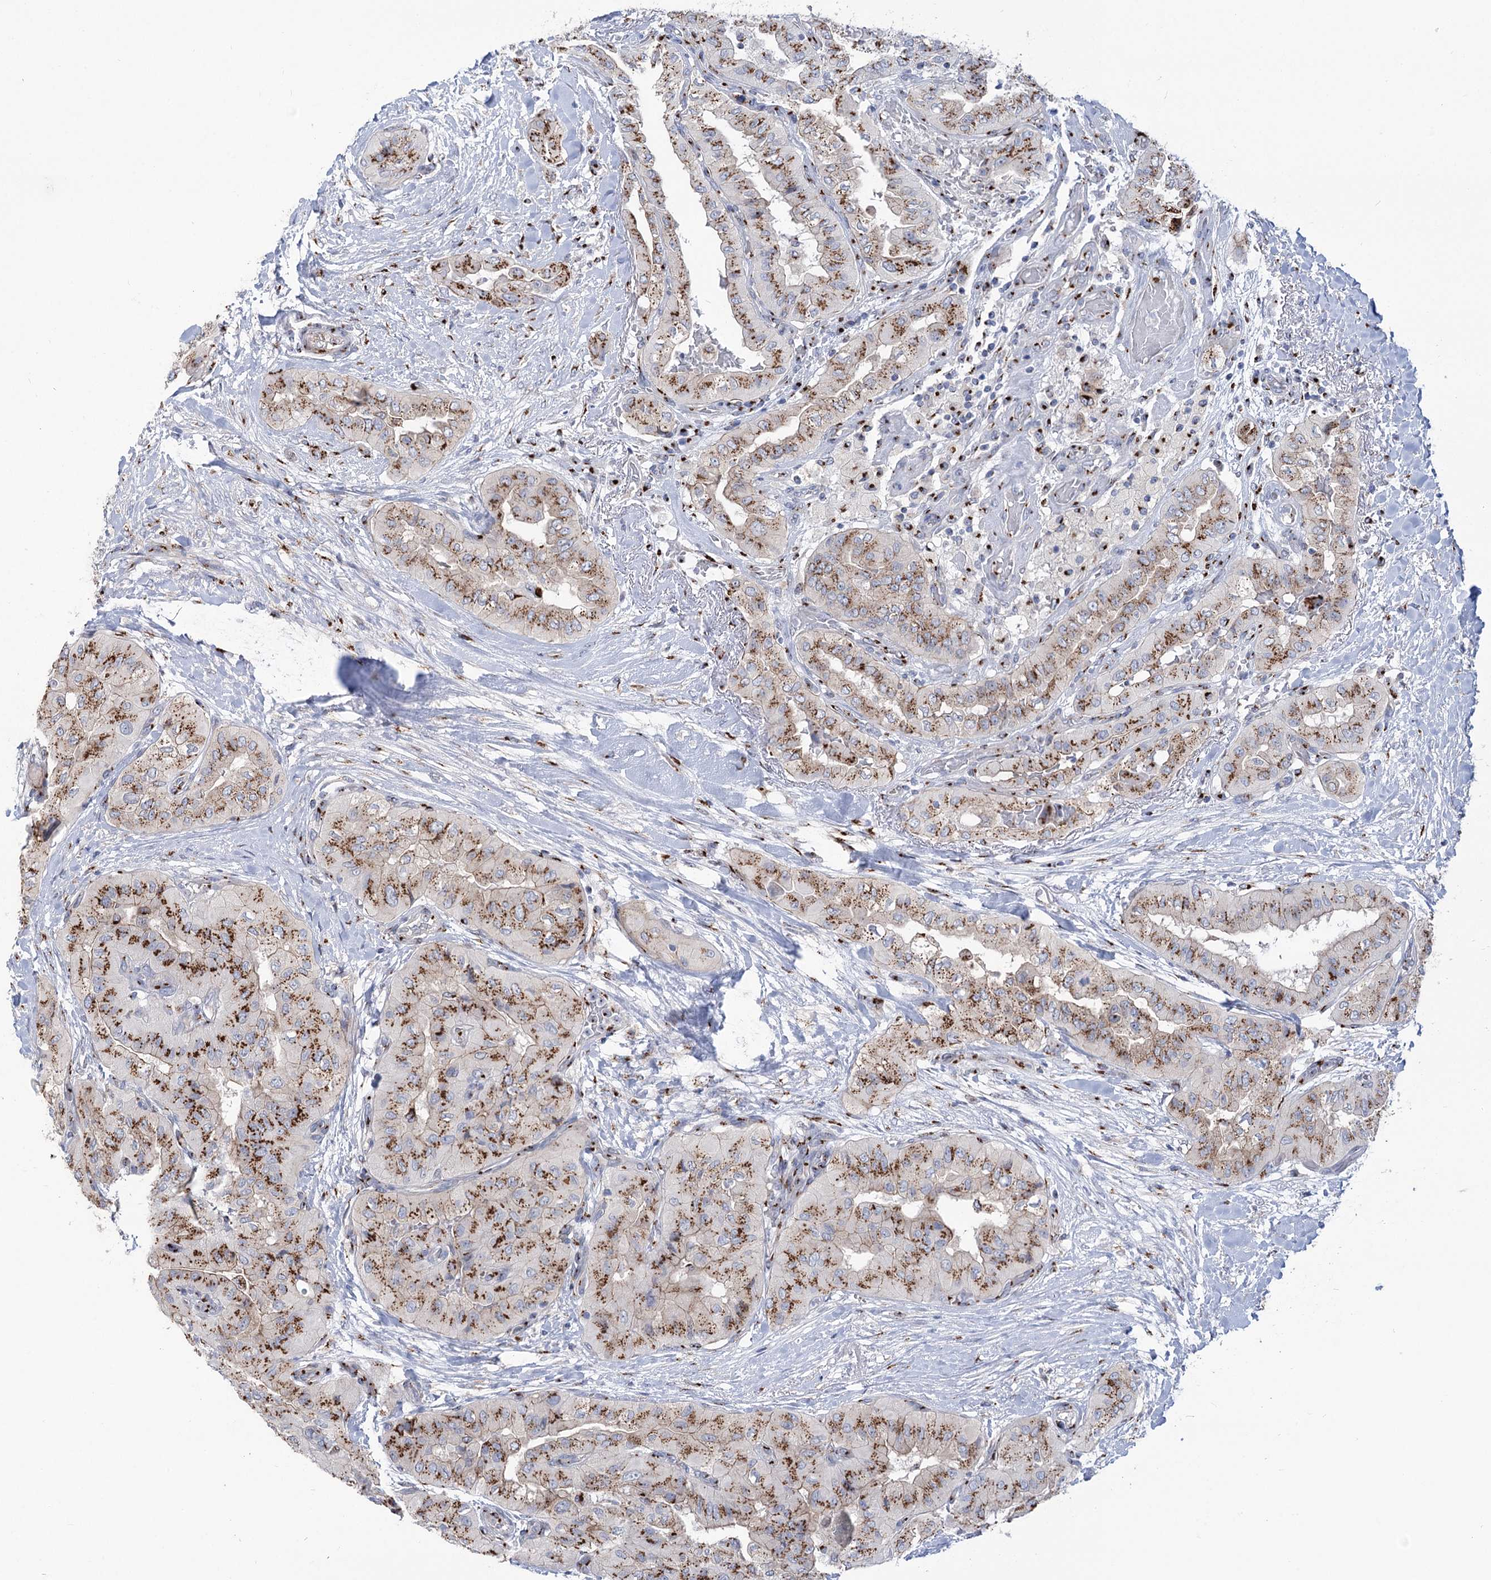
{"staining": {"intensity": "moderate", "quantity": ">75%", "location": "cytoplasmic/membranous"}, "tissue": "thyroid cancer", "cell_type": "Tumor cells", "image_type": "cancer", "snomed": [{"axis": "morphology", "description": "Papillary adenocarcinoma, NOS"}, {"axis": "topography", "description": "Thyroid gland"}], "caption": "Human thyroid papillary adenocarcinoma stained with a brown dye reveals moderate cytoplasmic/membranous positive positivity in approximately >75% of tumor cells.", "gene": "TMEM165", "patient": {"sex": "female", "age": 59}}